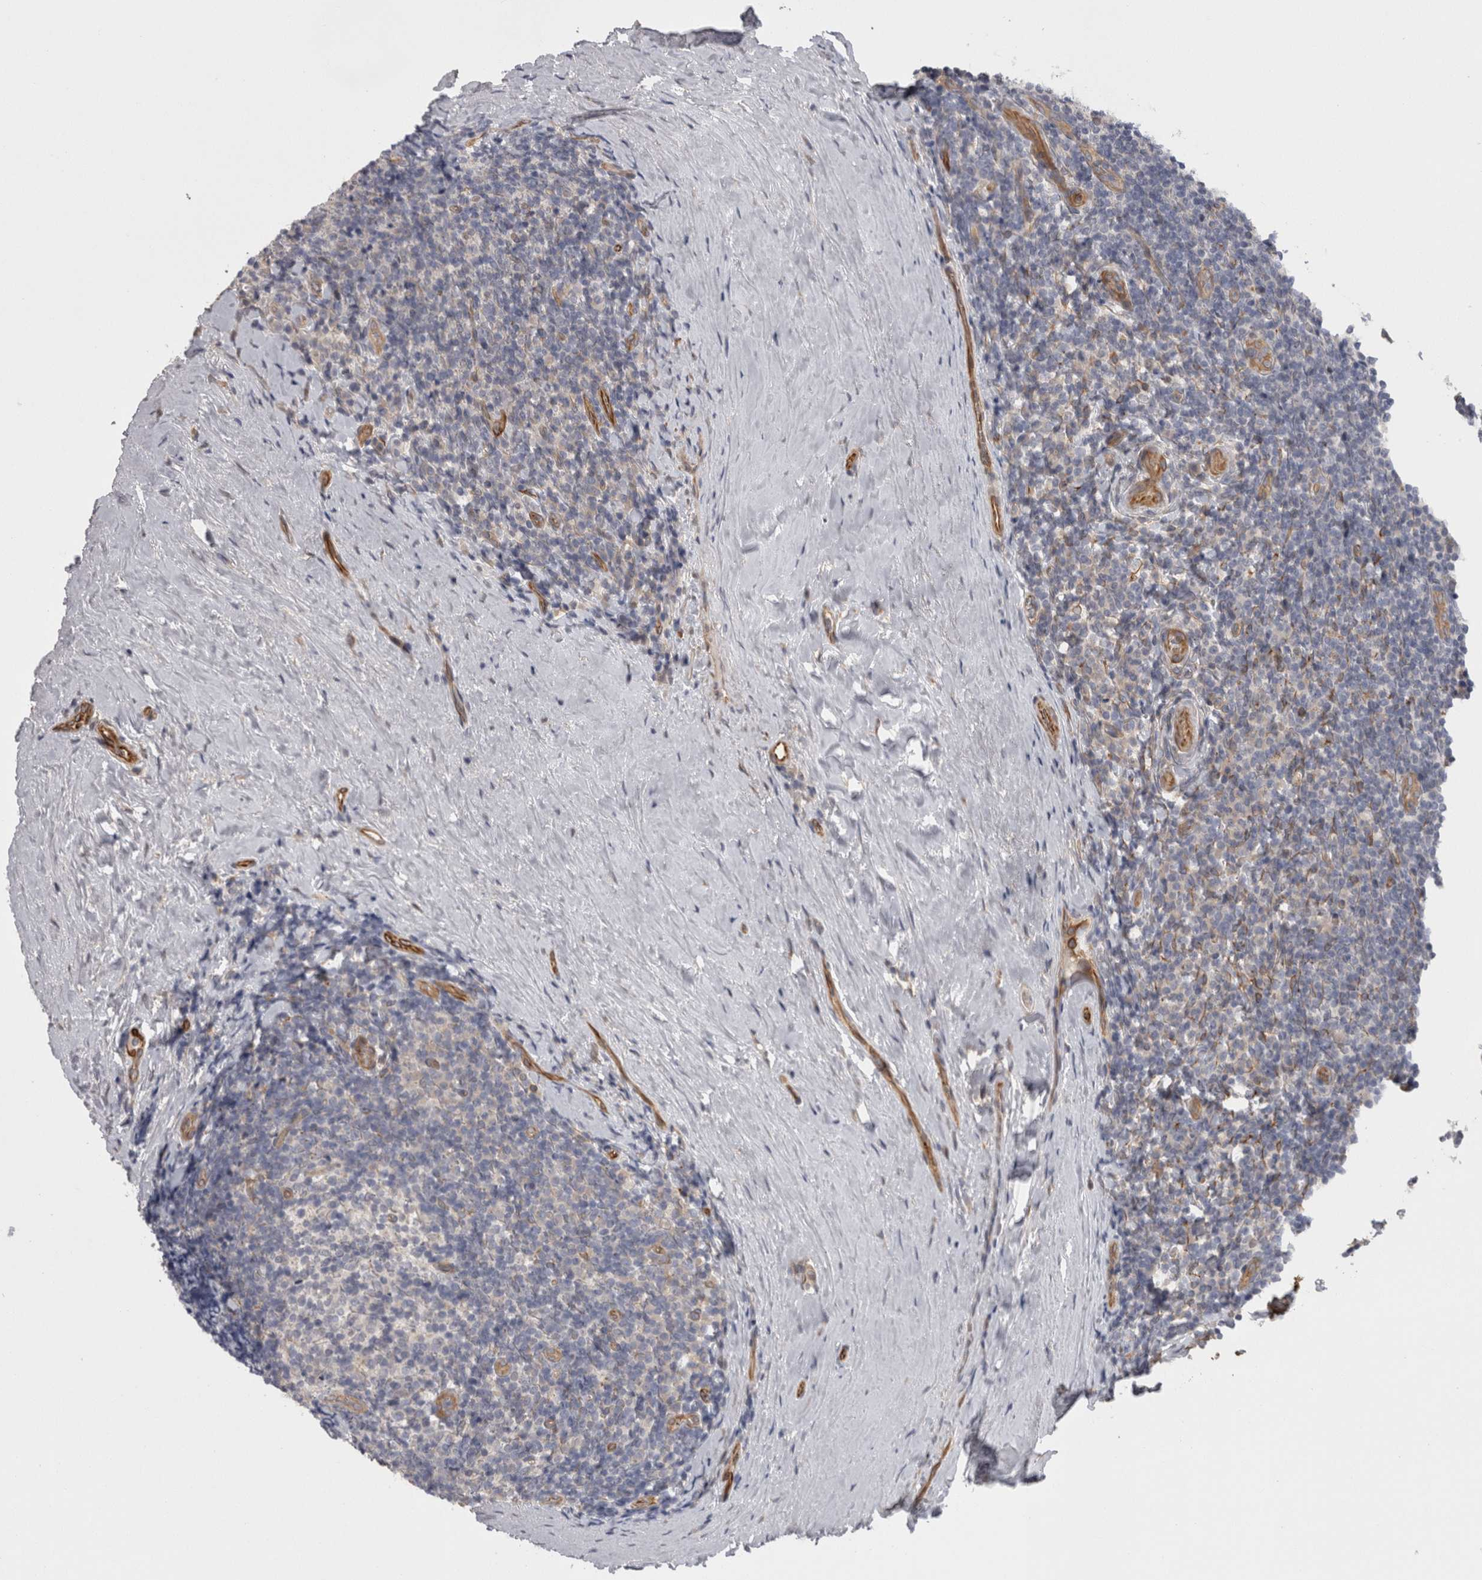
{"staining": {"intensity": "negative", "quantity": "none", "location": "none"}, "tissue": "tonsil", "cell_type": "Germinal center cells", "image_type": "normal", "snomed": [{"axis": "morphology", "description": "Normal tissue, NOS"}, {"axis": "topography", "description": "Tonsil"}], "caption": "Tonsil stained for a protein using immunohistochemistry (IHC) demonstrates no expression germinal center cells.", "gene": "RMDN1", "patient": {"sex": "male", "age": 37}}